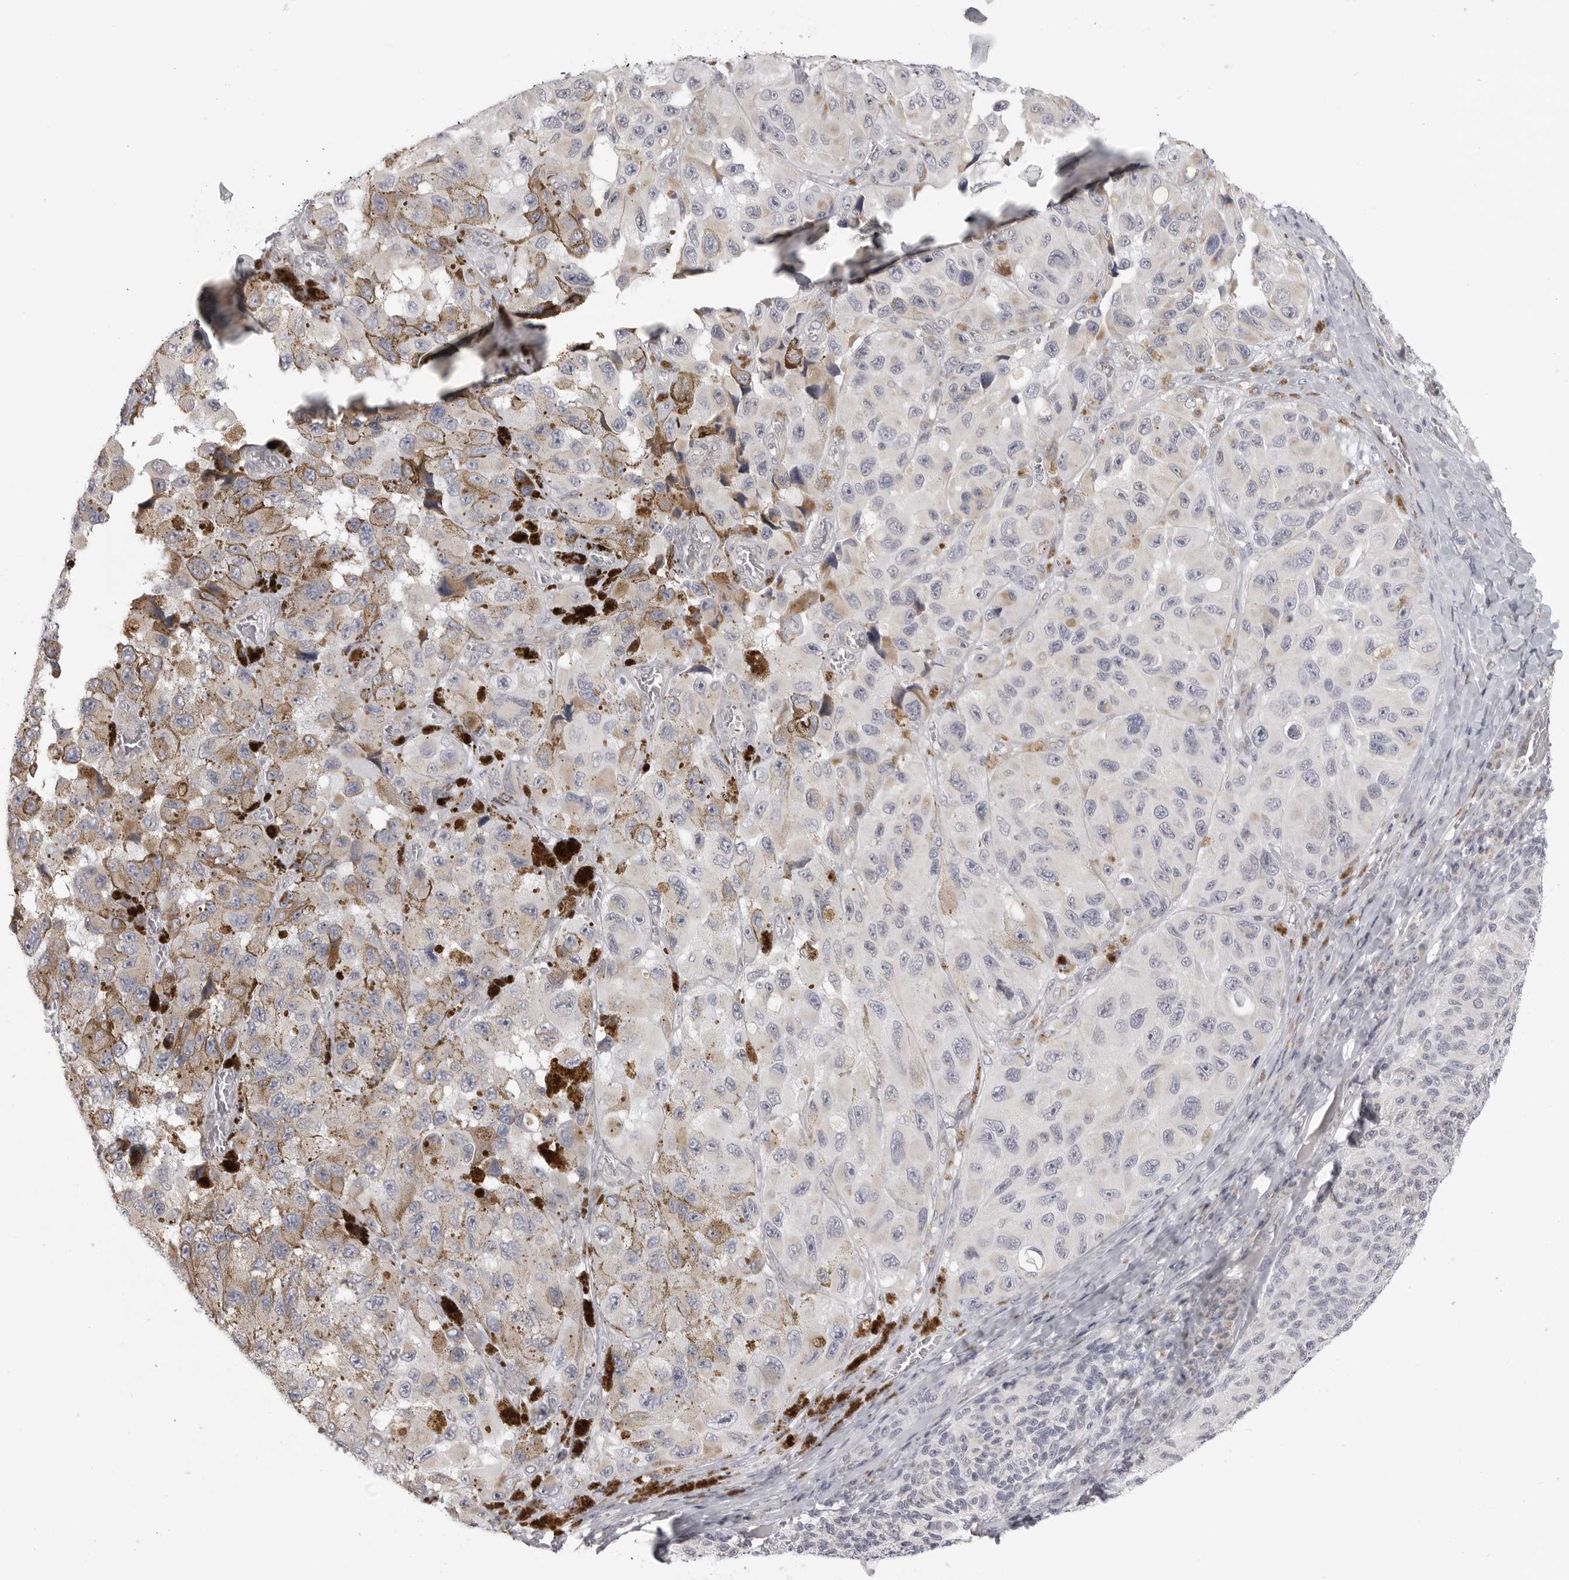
{"staining": {"intensity": "negative", "quantity": "none", "location": "none"}, "tissue": "melanoma", "cell_type": "Tumor cells", "image_type": "cancer", "snomed": [{"axis": "morphology", "description": "Malignant melanoma, NOS"}, {"axis": "topography", "description": "Skin"}], "caption": "This is an immunohistochemistry (IHC) image of human melanoma. There is no positivity in tumor cells.", "gene": "MAP7D1", "patient": {"sex": "female", "age": 73}}